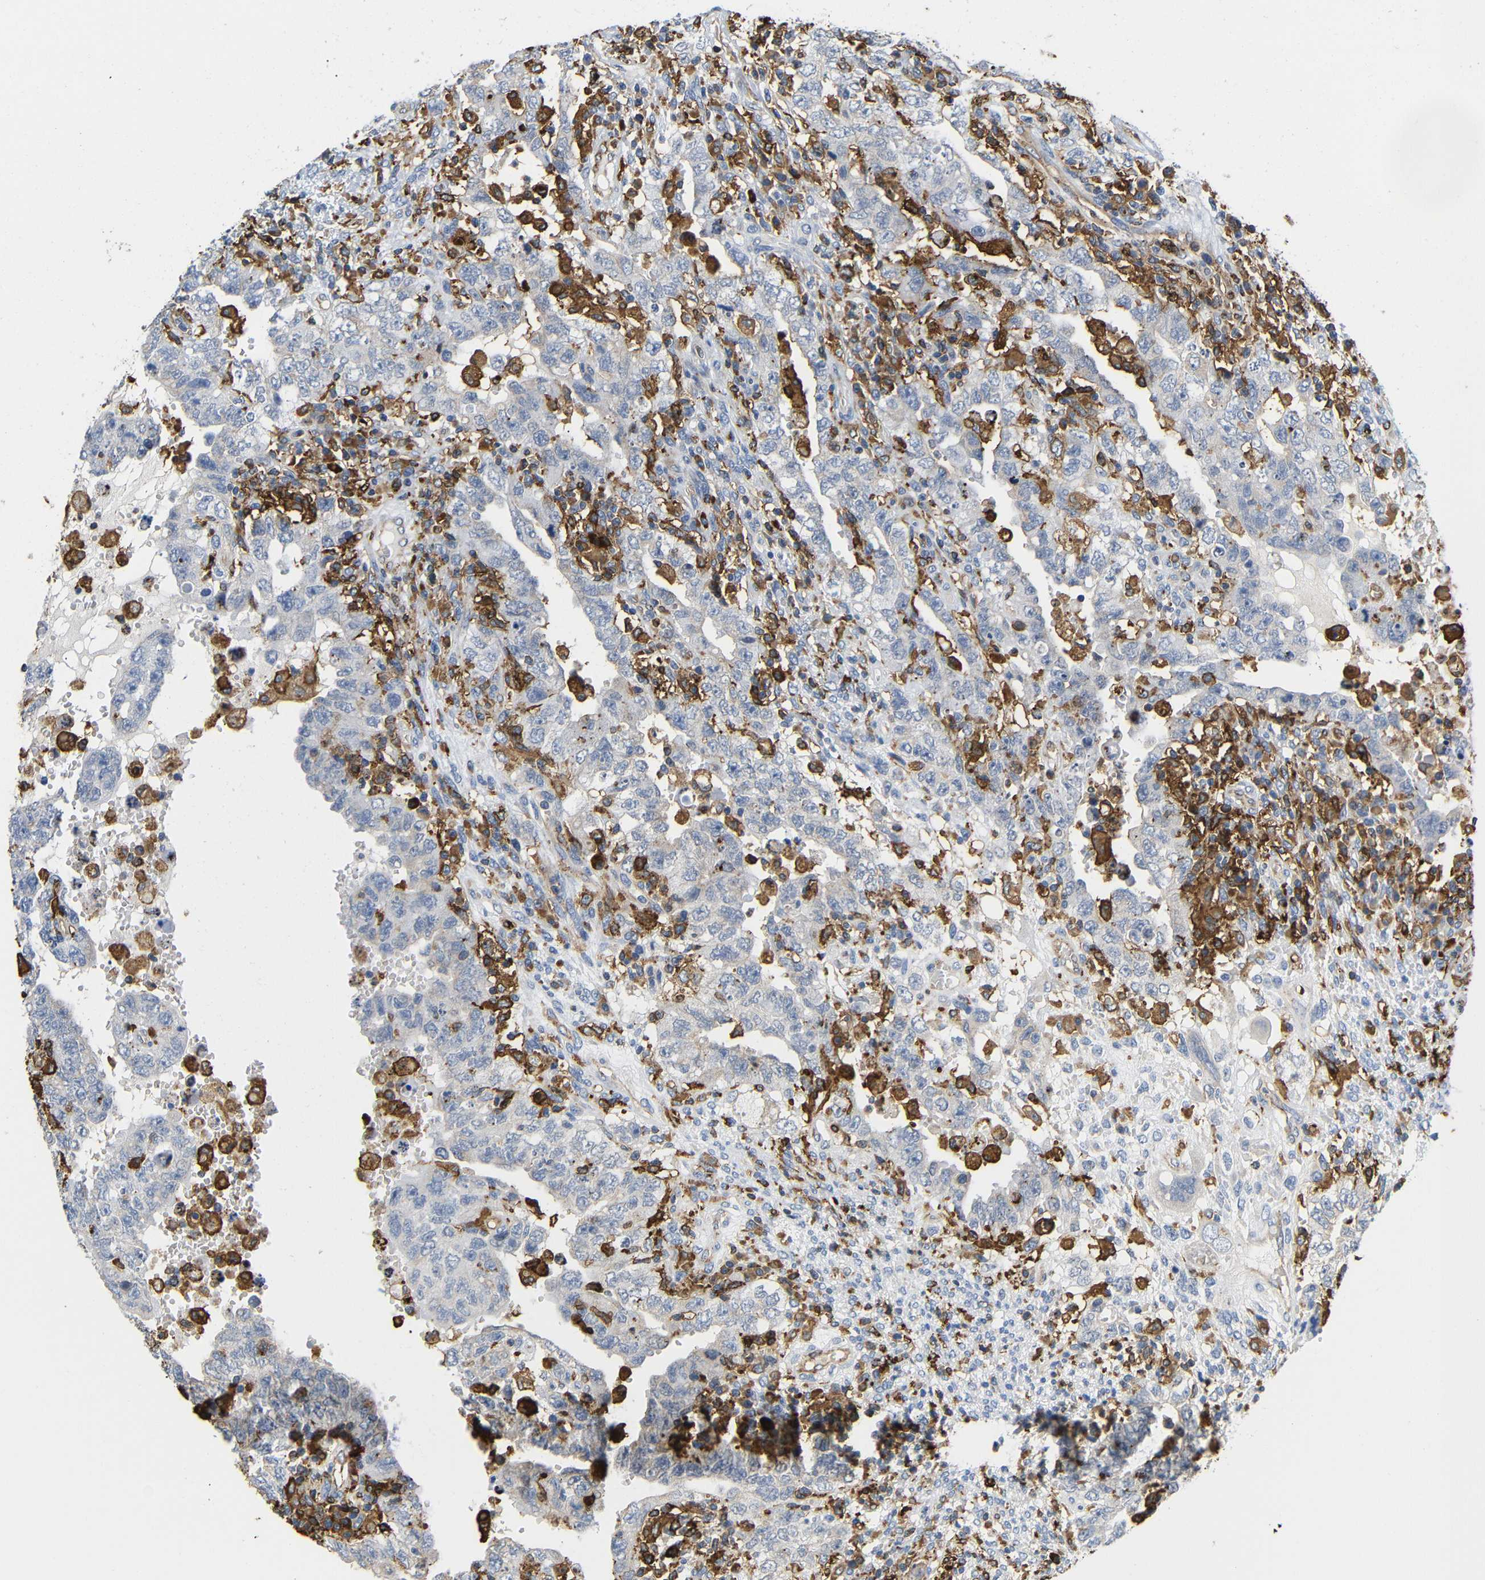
{"staining": {"intensity": "negative", "quantity": "none", "location": "none"}, "tissue": "testis cancer", "cell_type": "Tumor cells", "image_type": "cancer", "snomed": [{"axis": "morphology", "description": "Carcinoma, Embryonal, NOS"}, {"axis": "topography", "description": "Testis"}], "caption": "A high-resolution image shows immunohistochemistry staining of testis cancer, which shows no significant staining in tumor cells.", "gene": "HLA-DQB1", "patient": {"sex": "male", "age": 26}}